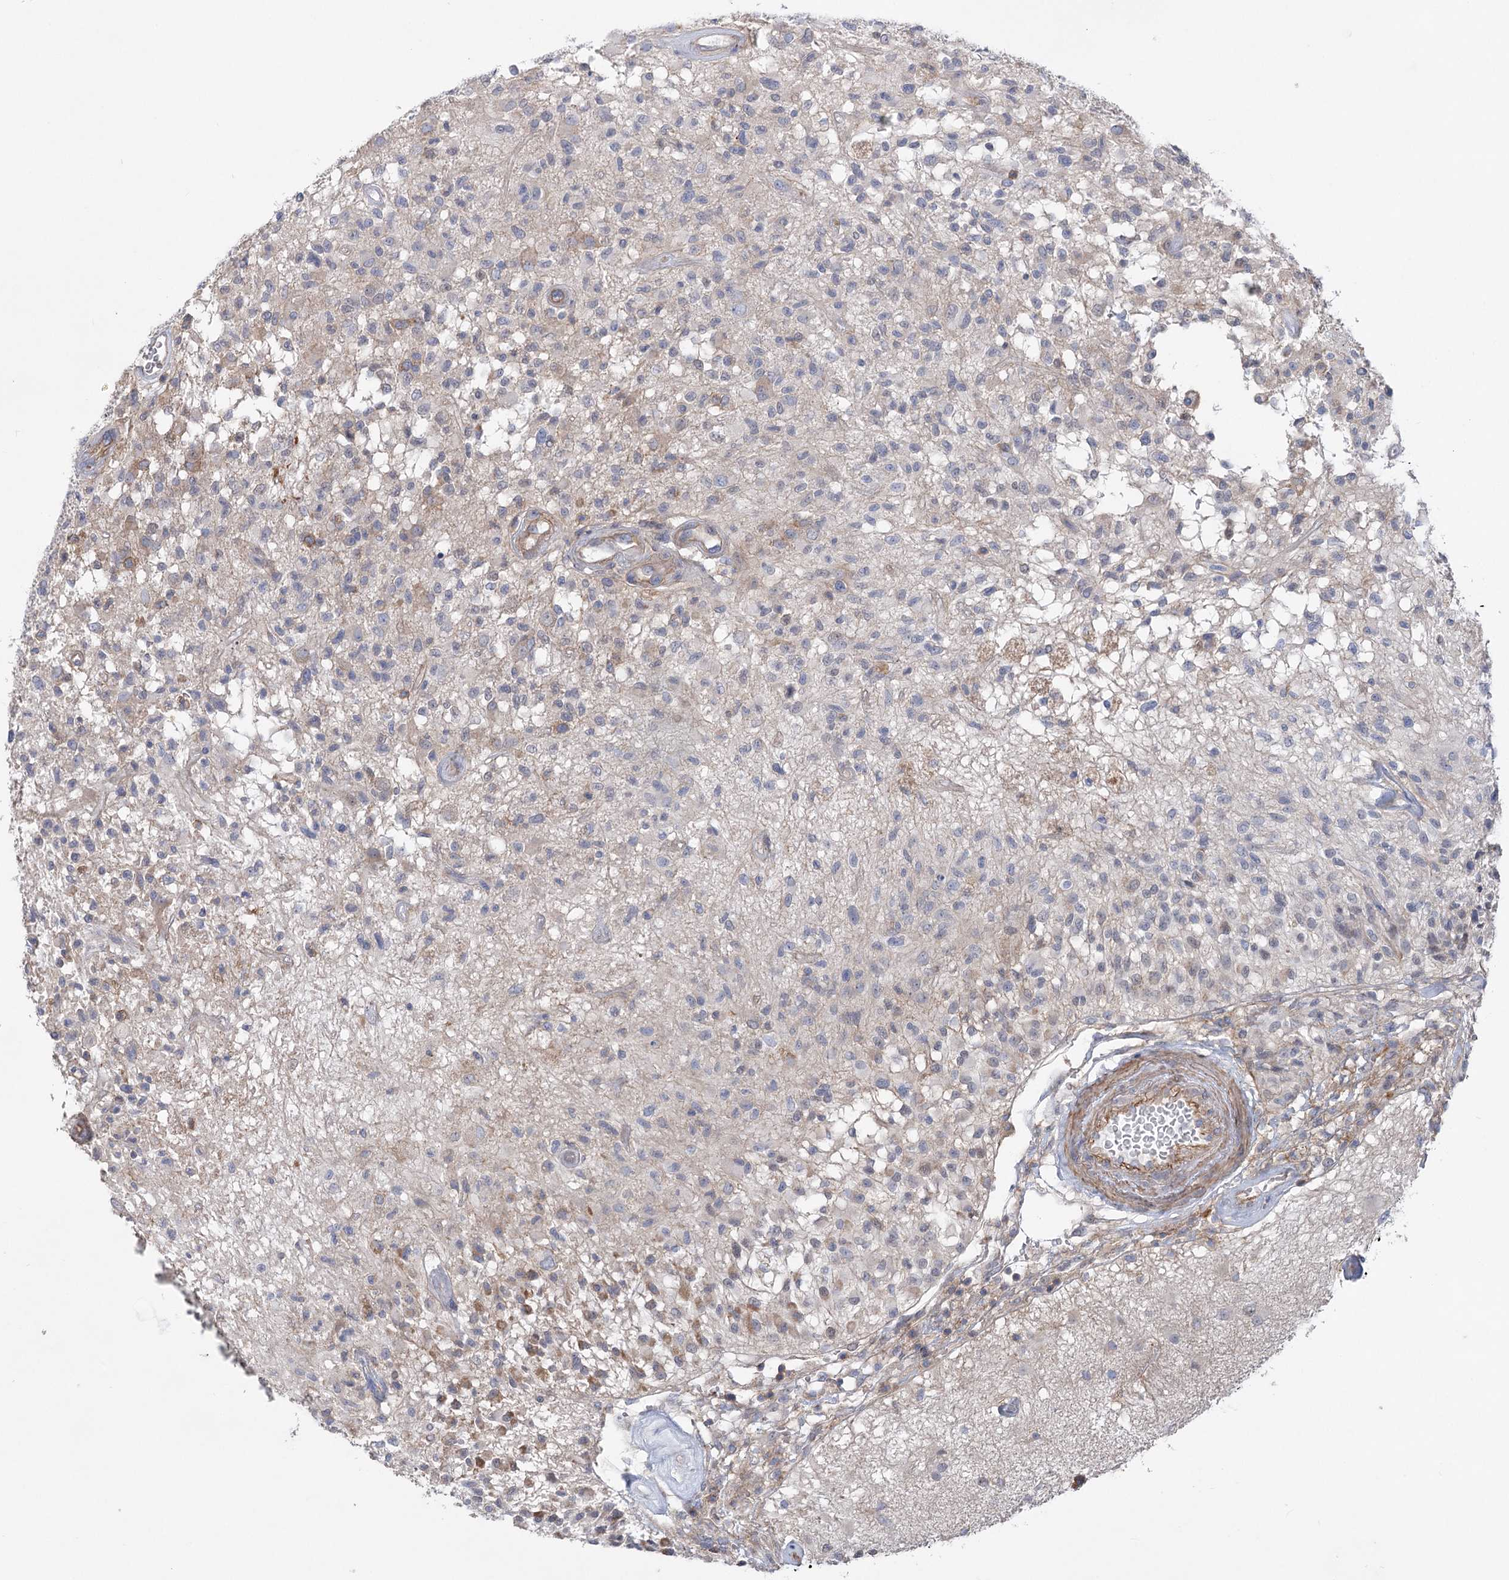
{"staining": {"intensity": "weak", "quantity": "<25%", "location": "cytoplasmic/membranous"}, "tissue": "glioma", "cell_type": "Tumor cells", "image_type": "cancer", "snomed": [{"axis": "morphology", "description": "Glioma, malignant, High grade"}, {"axis": "morphology", "description": "Glioblastoma, NOS"}, {"axis": "topography", "description": "Brain"}], "caption": "An image of glioblastoma stained for a protein reveals no brown staining in tumor cells.", "gene": "LARP1B", "patient": {"sex": "male", "age": 60}}